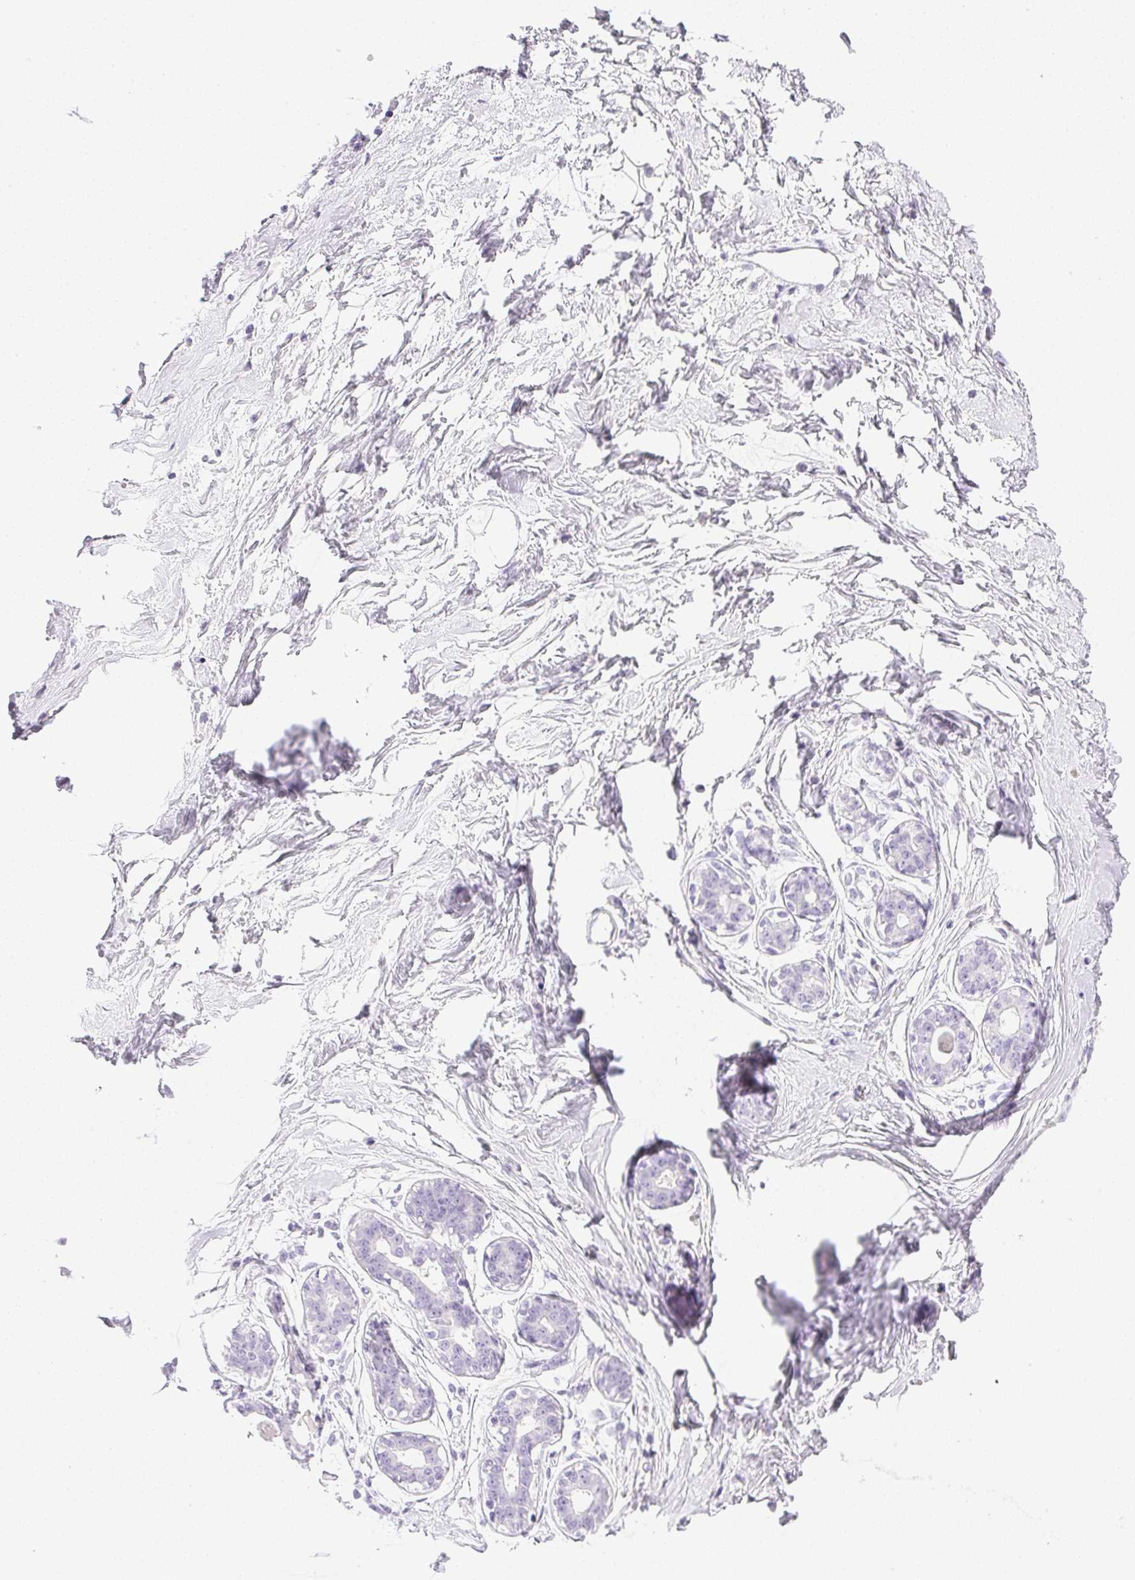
{"staining": {"intensity": "negative", "quantity": "none", "location": "none"}, "tissue": "breast", "cell_type": "Adipocytes", "image_type": "normal", "snomed": [{"axis": "morphology", "description": "Normal tissue, NOS"}, {"axis": "topography", "description": "Breast"}], "caption": "This is an IHC micrograph of unremarkable human breast. There is no expression in adipocytes.", "gene": "CPB1", "patient": {"sex": "female", "age": 45}}